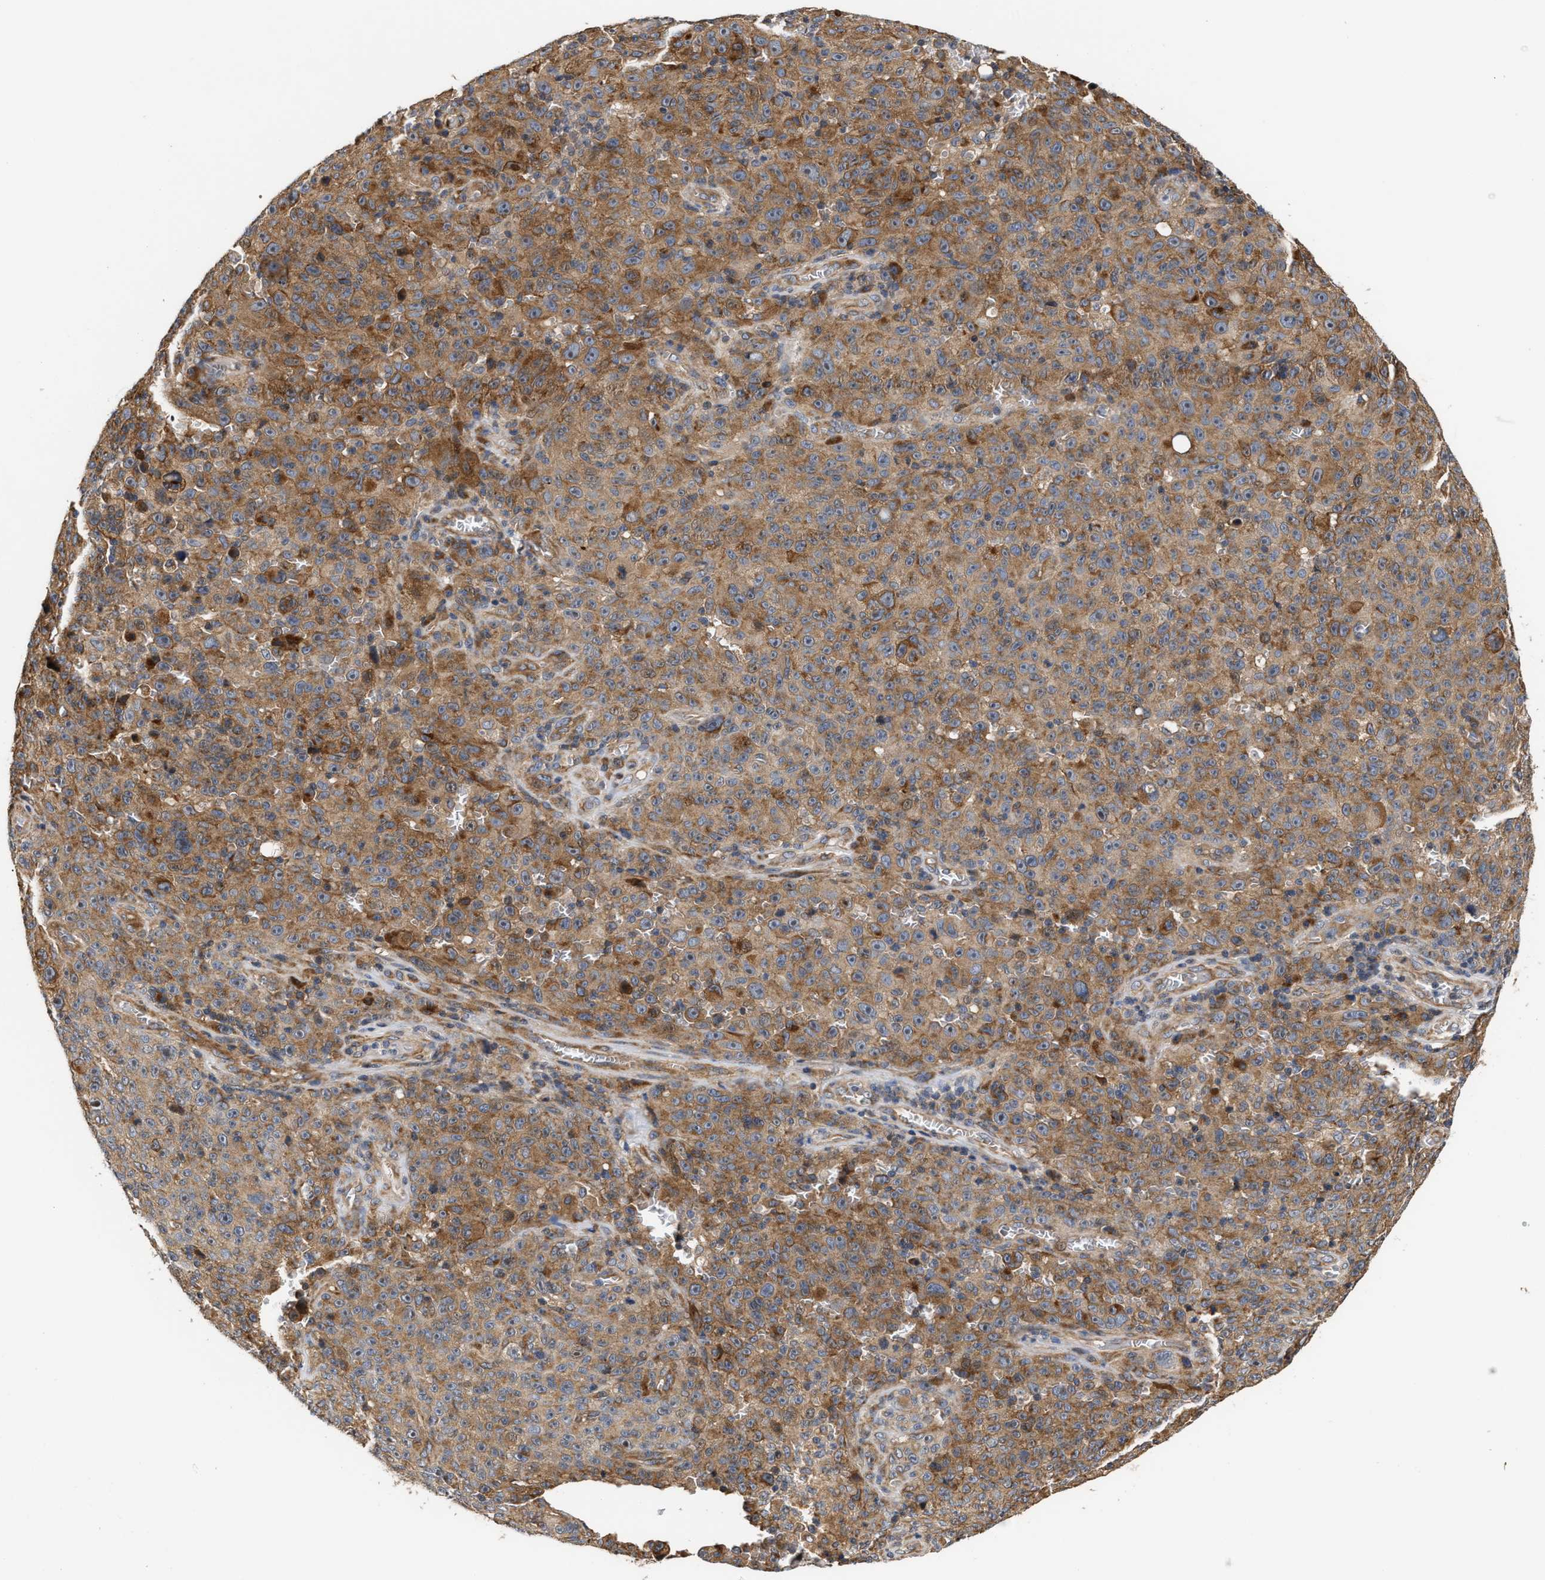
{"staining": {"intensity": "moderate", "quantity": ">75%", "location": "cytoplasmic/membranous"}, "tissue": "melanoma", "cell_type": "Tumor cells", "image_type": "cancer", "snomed": [{"axis": "morphology", "description": "Malignant melanoma, NOS"}, {"axis": "topography", "description": "Skin"}], "caption": "Melanoma tissue exhibits moderate cytoplasmic/membranous staining in approximately >75% of tumor cells", "gene": "CLIP2", "patient": {"sex": "female", "age": 82}}